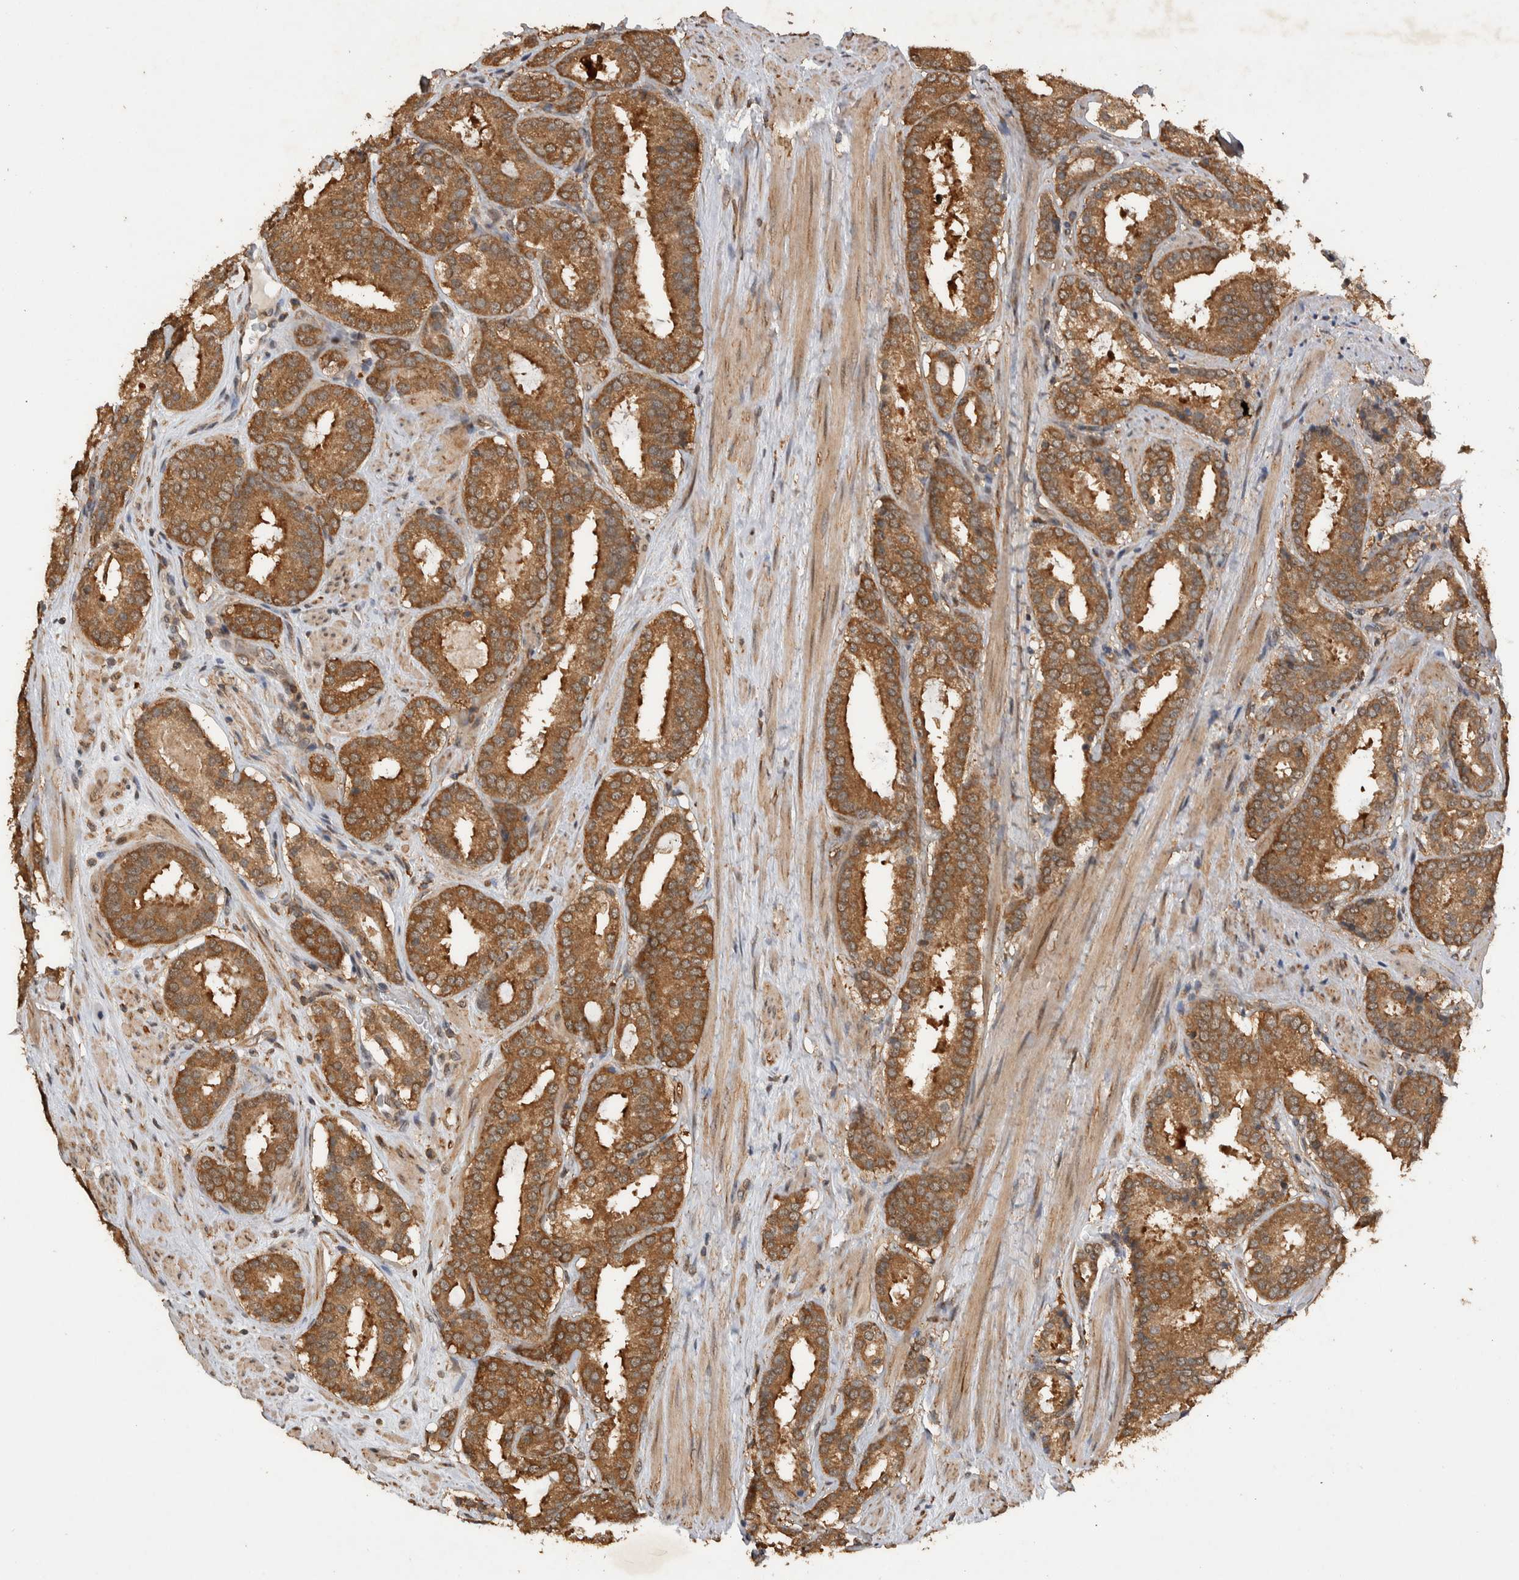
{"staining": {"intensity": "moderate", "quantity": ">75%", "location": "cytoplasmic/membranous"}, "tissue": "prostate cancer", "cell_type": "Tumor cells", "image_type": "cancer", "snomed": [{"axis": "morphology", "description": "Adenocarcinoma, Low grade"}, {"axis": "topography", "description": "Prostate"}], "caption": "About >75% of tumor cells in adenocarcinoma (low-grade) (prostate) demonstrate moderate cytoplasmic/membranous protein staining as visualized by brown immunohistochemical staining.", "gene": "DVL2", "patient": {"sex": "male", "age": 69}}